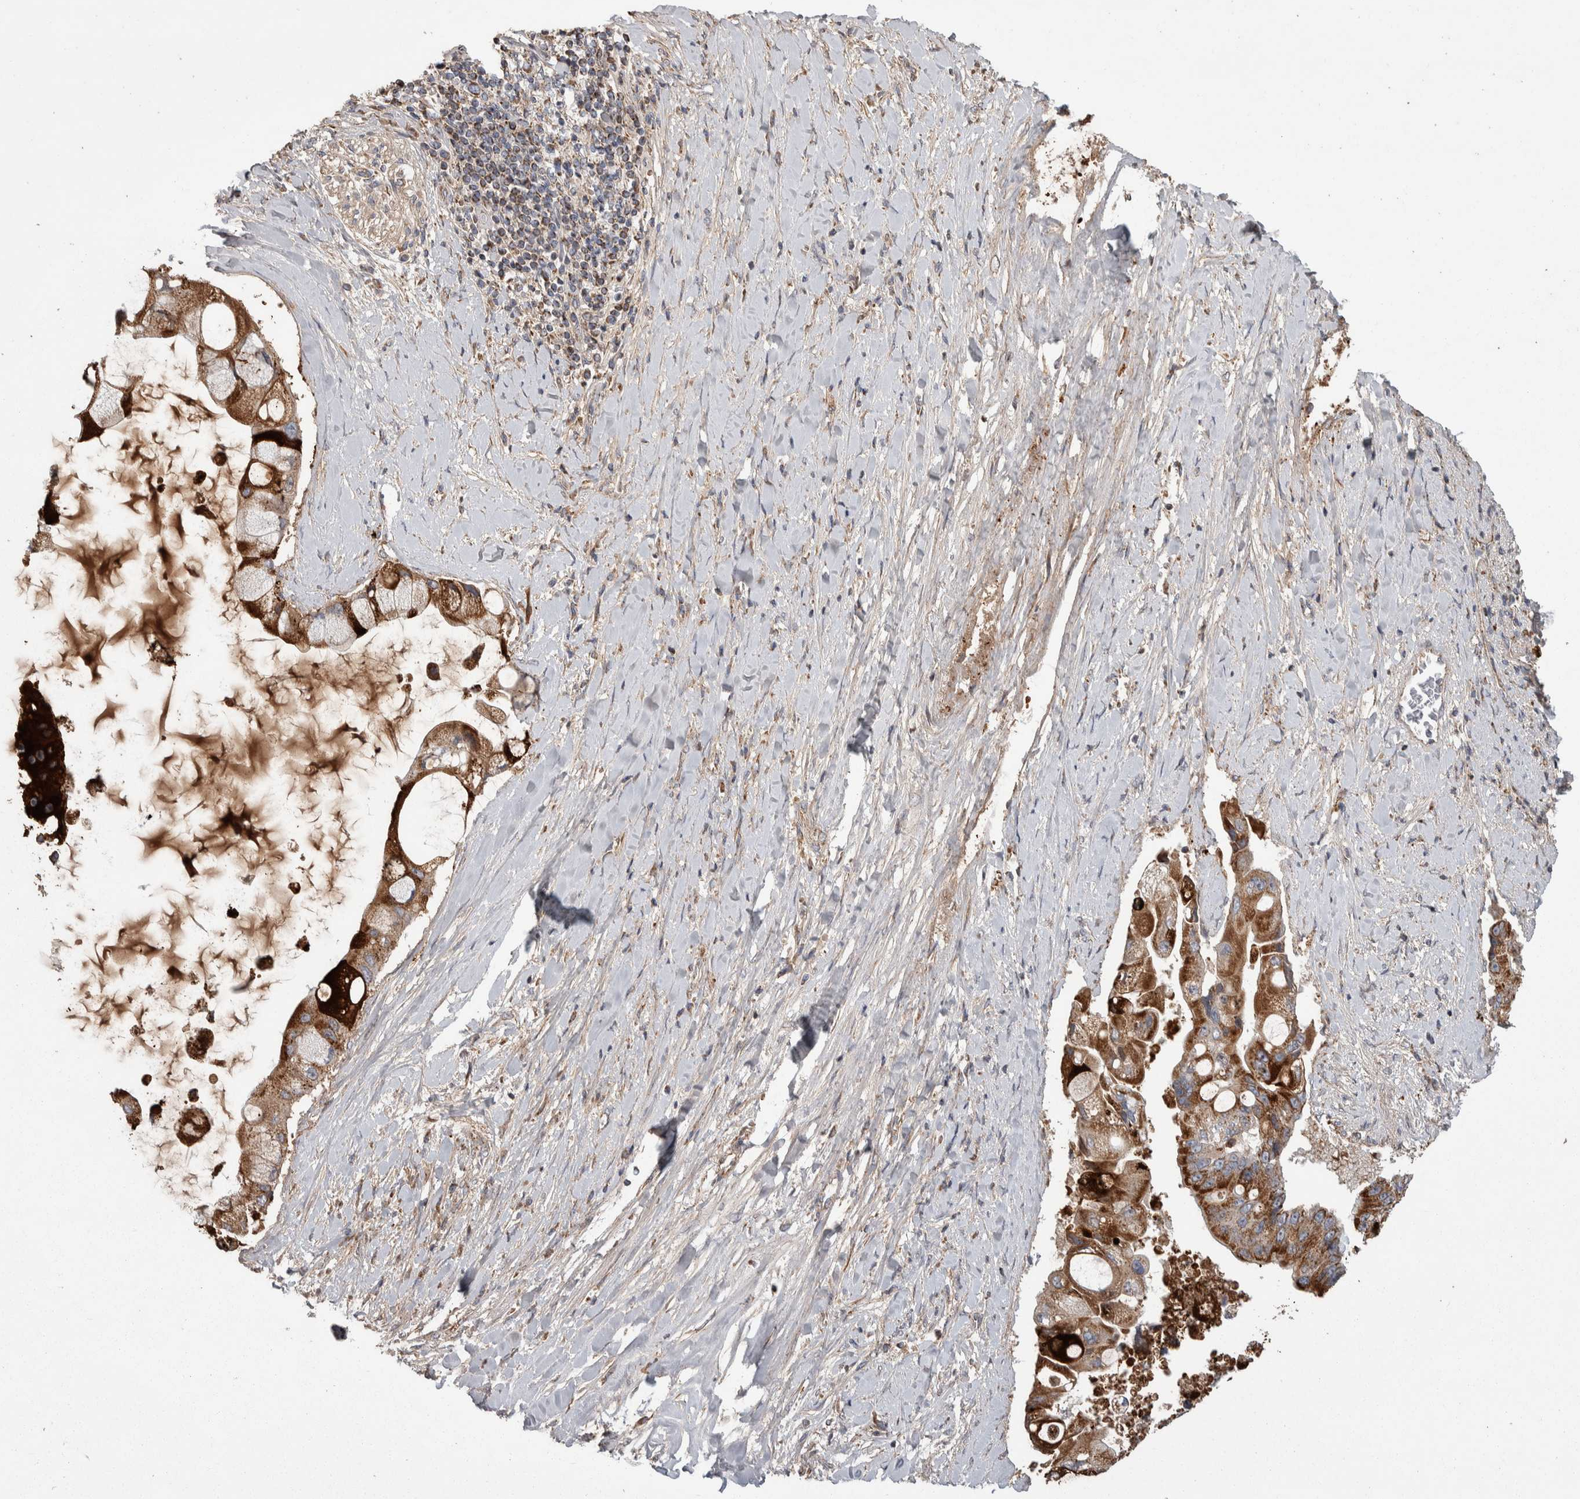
{"staining": {"intensity": "strong", "quantity": ">75%", "location": "cytoplasmic/membranous"}, "tissue": "liver cancer", "cell_type": "Tumor cells", "image_type": "cancer", "snomed": [{"axis": "morphology", "description": "Cholangiocarcinoma"}, {"axis": "topography", "description": "Liver"}], "caption": "Cholangiocarcinoma (liver) stained with a brown dye shows strong cytoplasmic/membranous positive staining in approximately >75% of tumor cells.", "gene": "SCO1", "patient": {"sex": "male", "age": 50}}